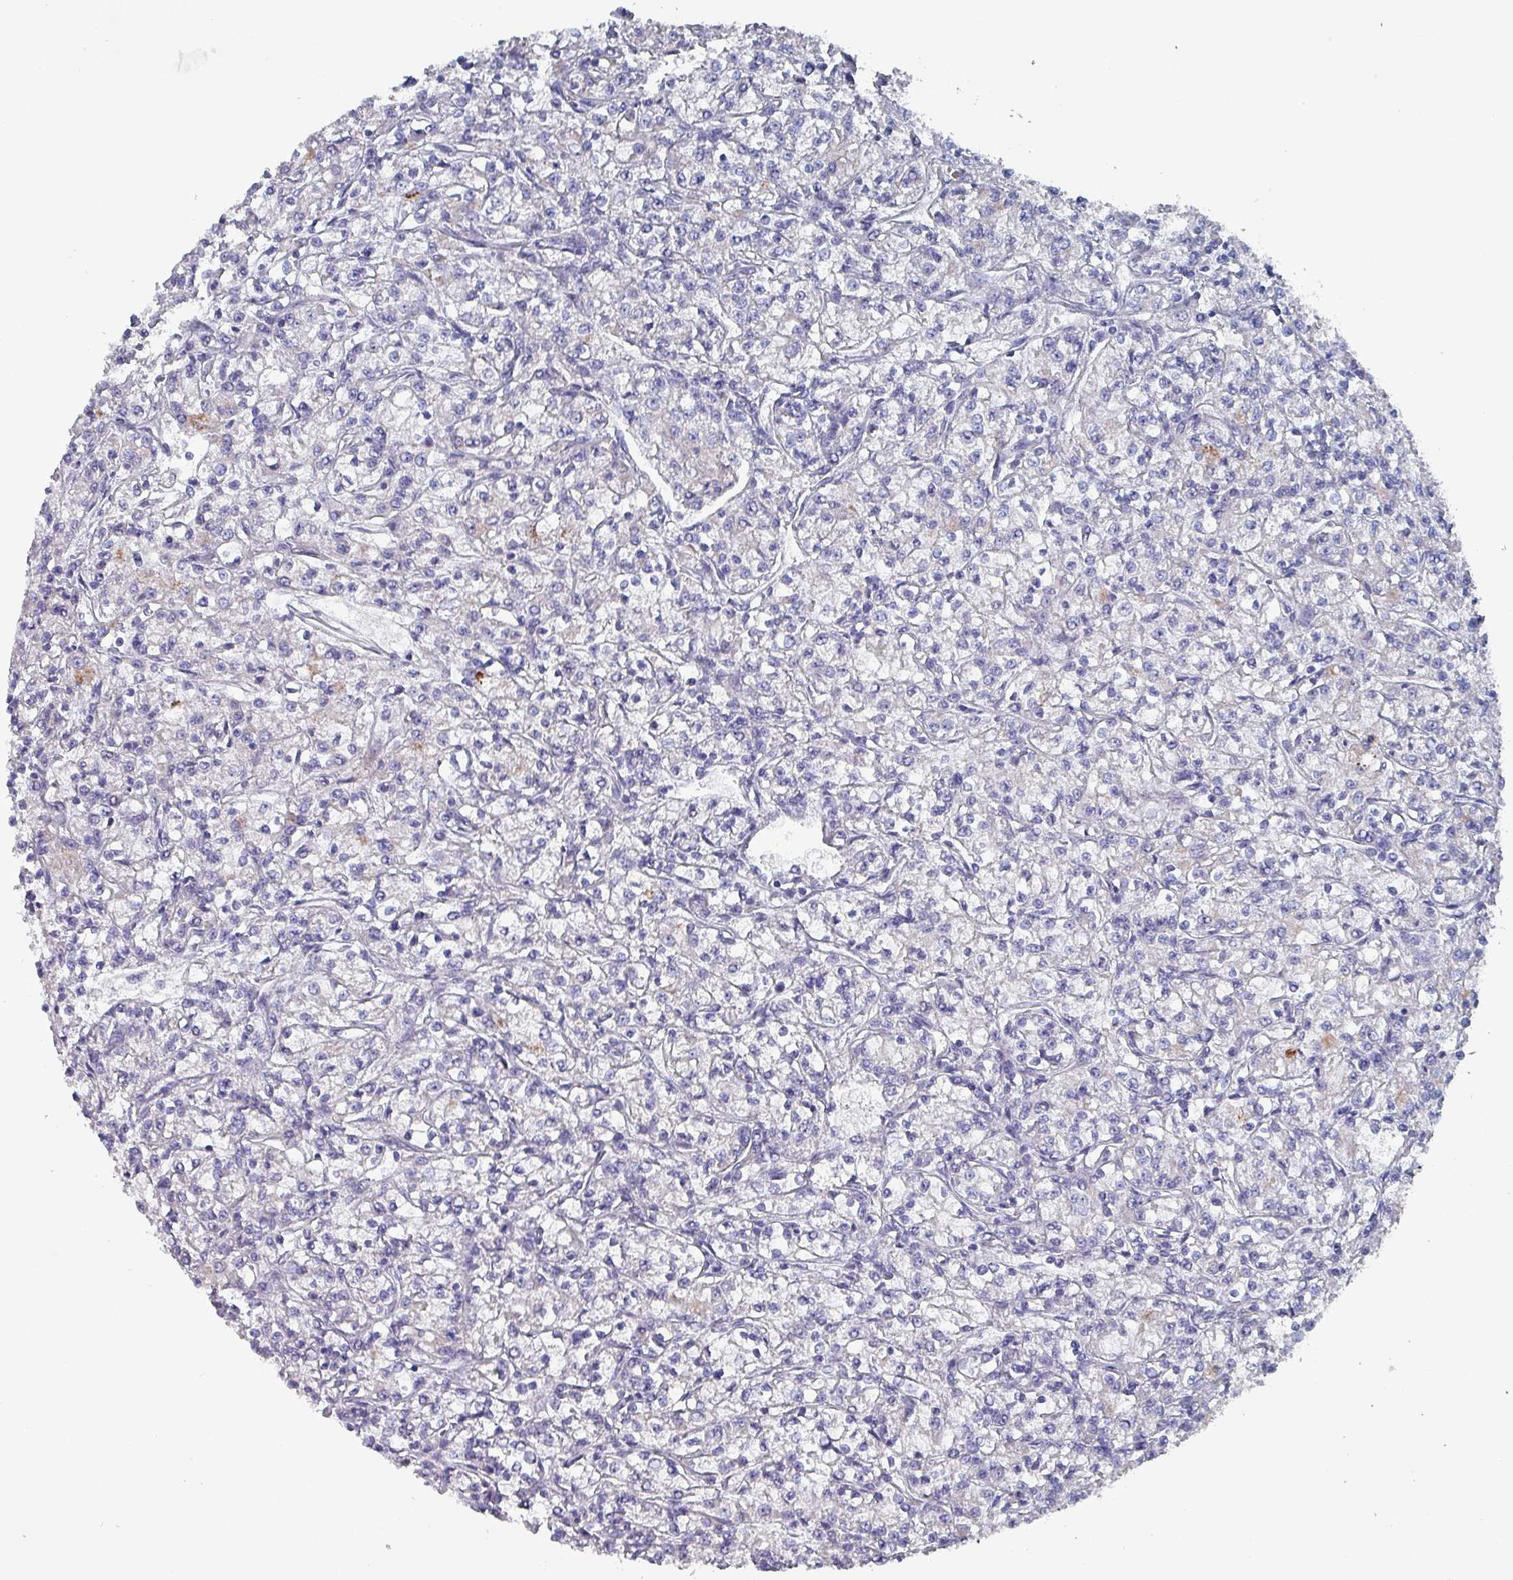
{"staining": {"intensity": "moderate", "quantity": "<25%", "location": "cytoplasmic/membranous"}, "tissue": "renal cancer", "cell_type": "Tumor cells", "image_type": "cancer", "snomed": [{"axis": "morphology", "description": "Adenocarcinoma, NOS"}, {"axis": "topography", "description": "Kidney"}], "caption": "Approximately <25% of tumor cells in renal cancer exhibit moderate cytoplasmic/membranous protein expression as visualized by brown immunohistochemical staining.", "gene": "DRD5", "patient": {"sex": "female", "age": 59}}